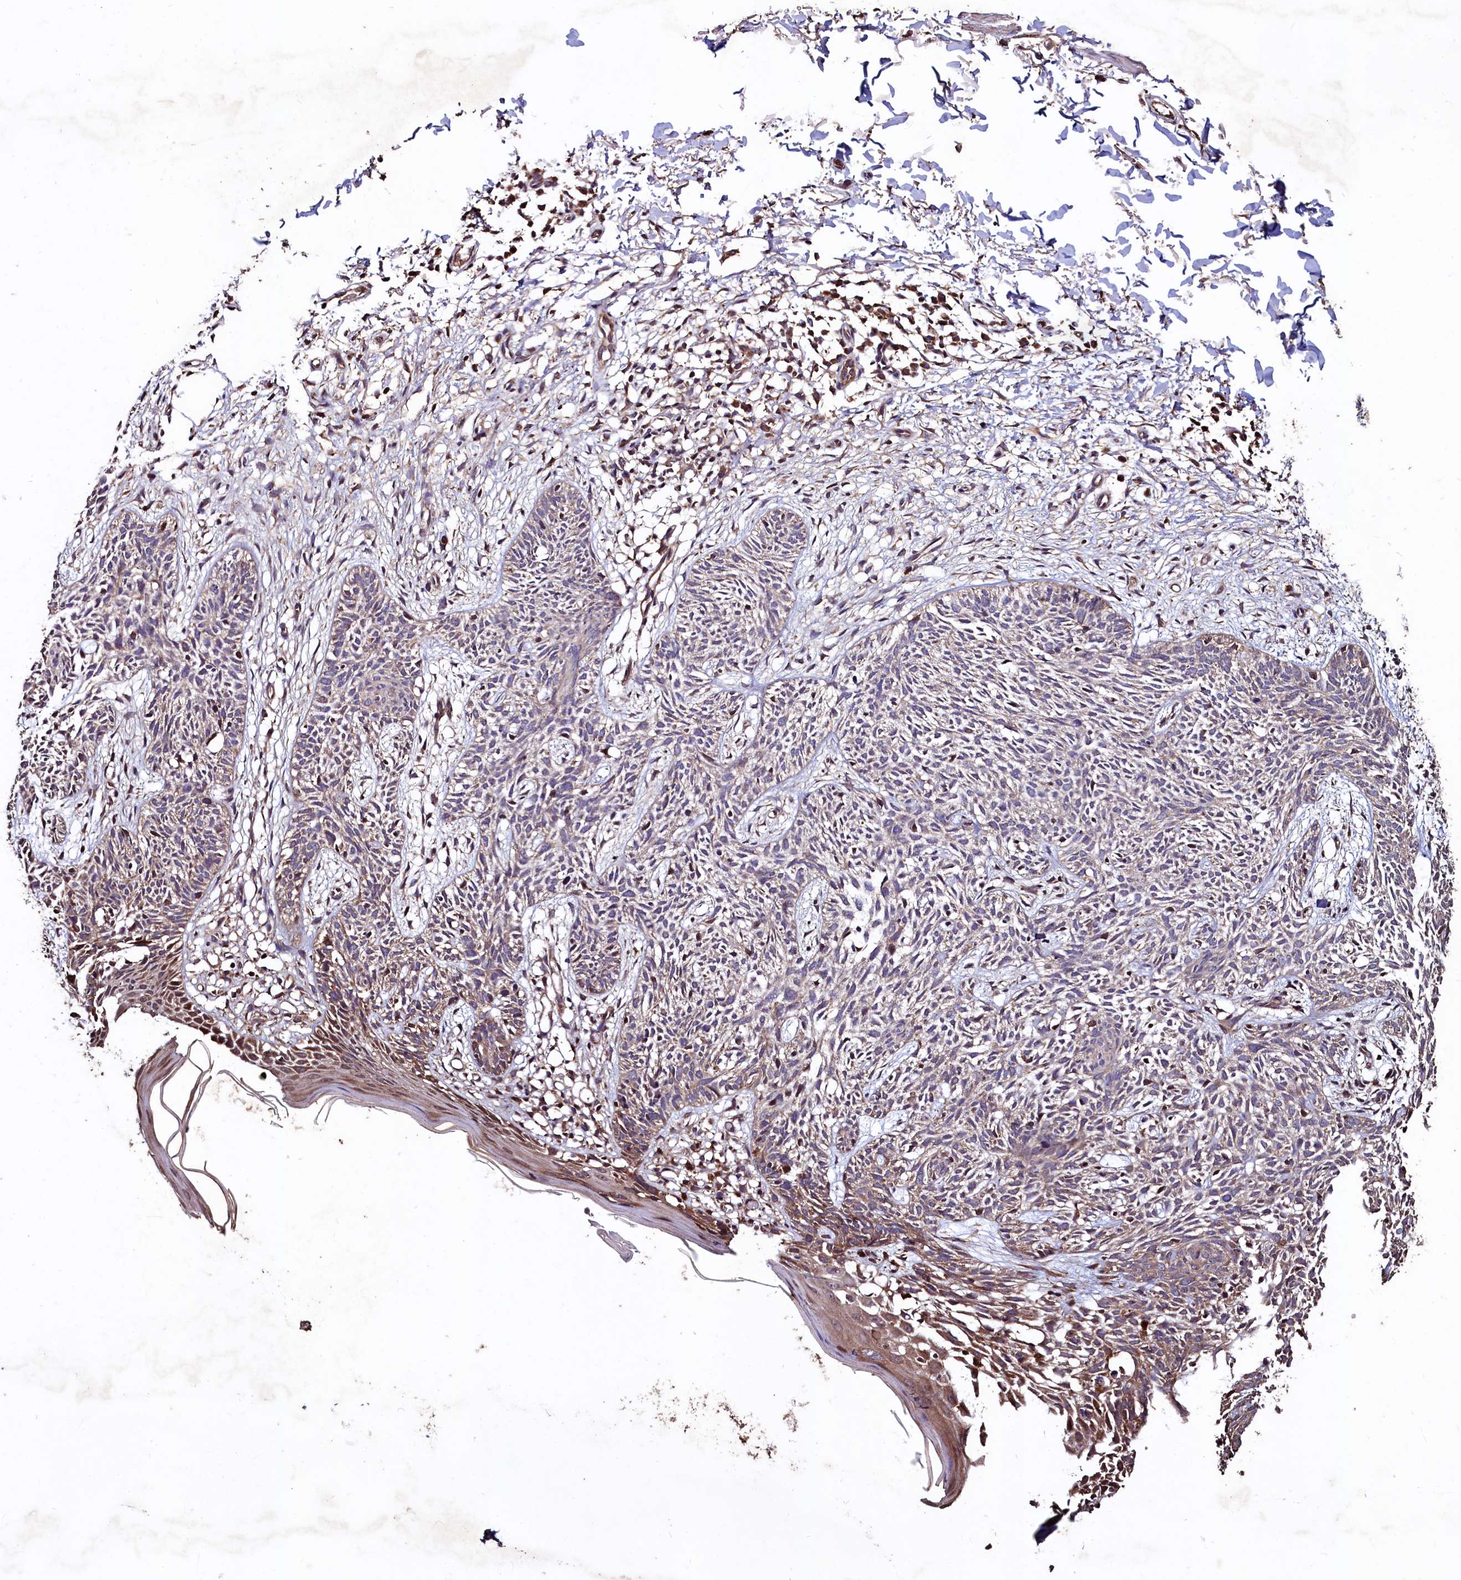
{"staining": {"intensity": "weak", "quantity": "<25%", "location": "cytoplasmic/membranous"}, "tissue": "skin cancer", "cell_type": "Tumor cells", "image_type": "cancer", "snomed": [{"axis": "morphology", "description": "Basal cell carcinoma"}, {"axis": "topography", "description": "Skin"}], "caption": "This is an immunohistochemistry (IHC) photomicrograph of skin cancer (basal cell carcinoma). There is no expression in tumor cells.", "gene": "TMEM98", "patient": {"sex": "female", "age": 66}}